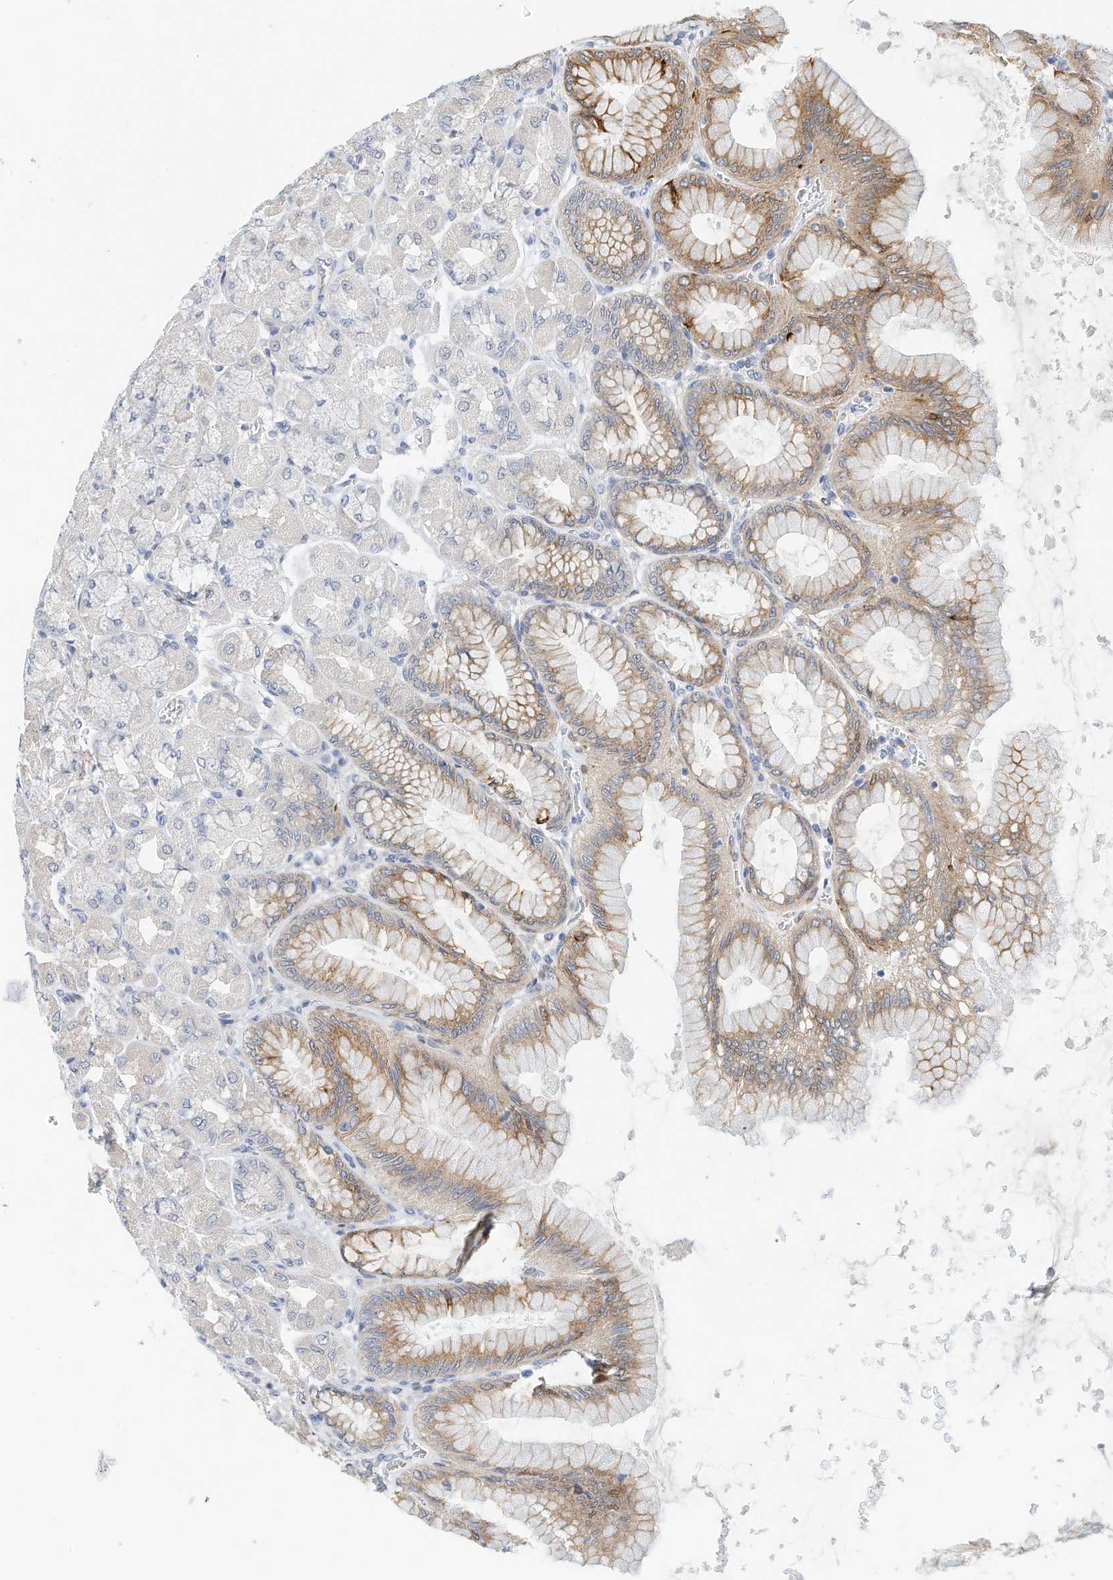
{"staining": {"intensity": "strong", "quantity": "25%-75%", "location": "cytoplasmic/membranous"}, "tissue": "stomach", "cell_type": "Glandular cells", "image_type": "normal", "snomed": [{"axis": "morphology", "description": "Normal tissue, NOS"}, {"axis": "topography", "description": "Stomach, upper"}], "caption": "This micrograph exhibits IHC staining of normal stomach, with high strong cytoplasmic/membranous expression in approximately 25%-75% of glandular cells.", "gene": "ARHGAP28", "patient": {"sex": "female", "age": 56}}